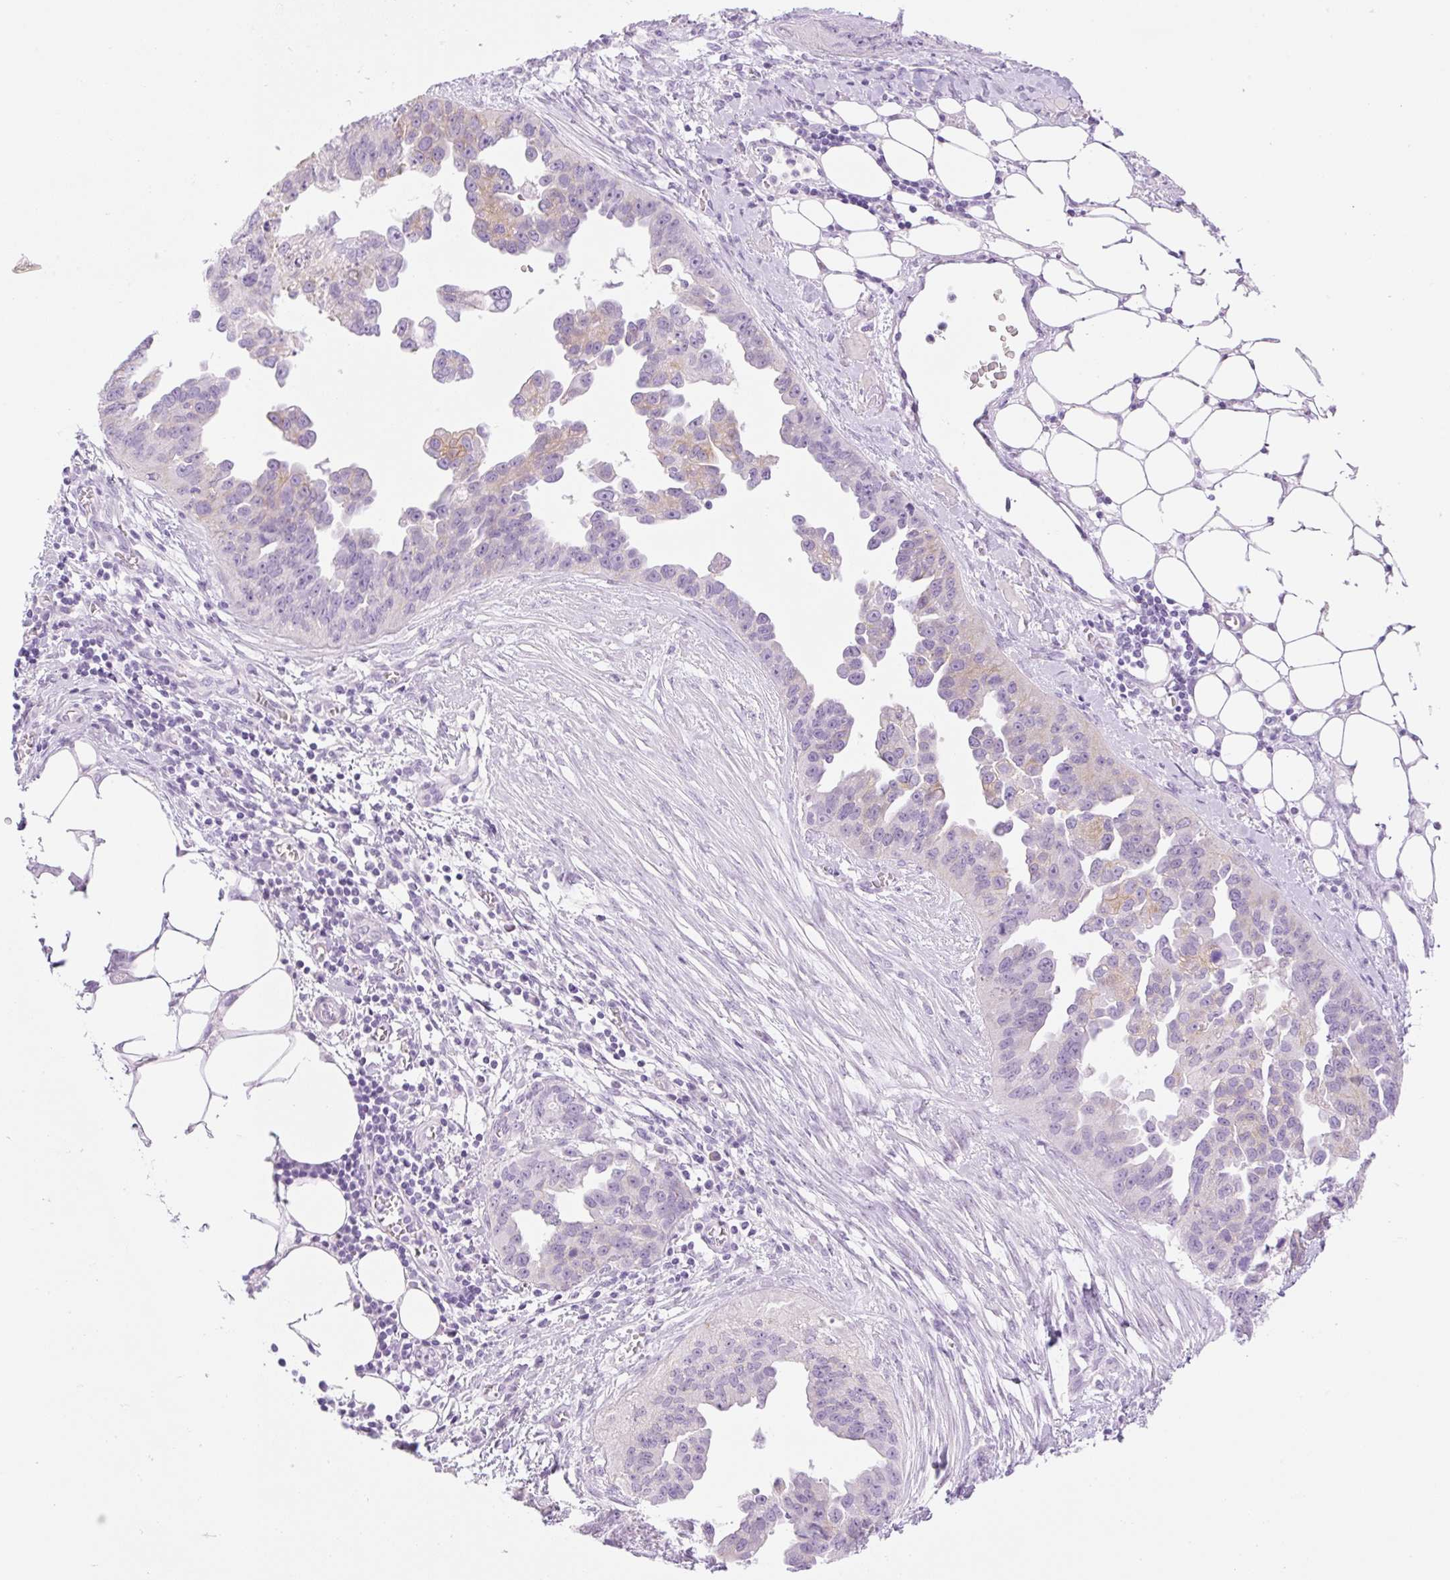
{"staining": {"intensity": "weak", "quantity": "<25%", "location": "cytoplasmic/membranous"}, "tissue": "ovarian cancer", "cell_type": "Tumor cells", "image_type": "cancer", "snomed": [{"axis": "morphology", "description": "Cystadenocarcinoma, serous, NOS"}, {"axis": "topography", "description": "Ovary"}], "caption": "The image exhibits no staining of tumor cells in ovarian cancer.", "gene": "PALM3", "patient": {"sex": "female", "age": 75}}